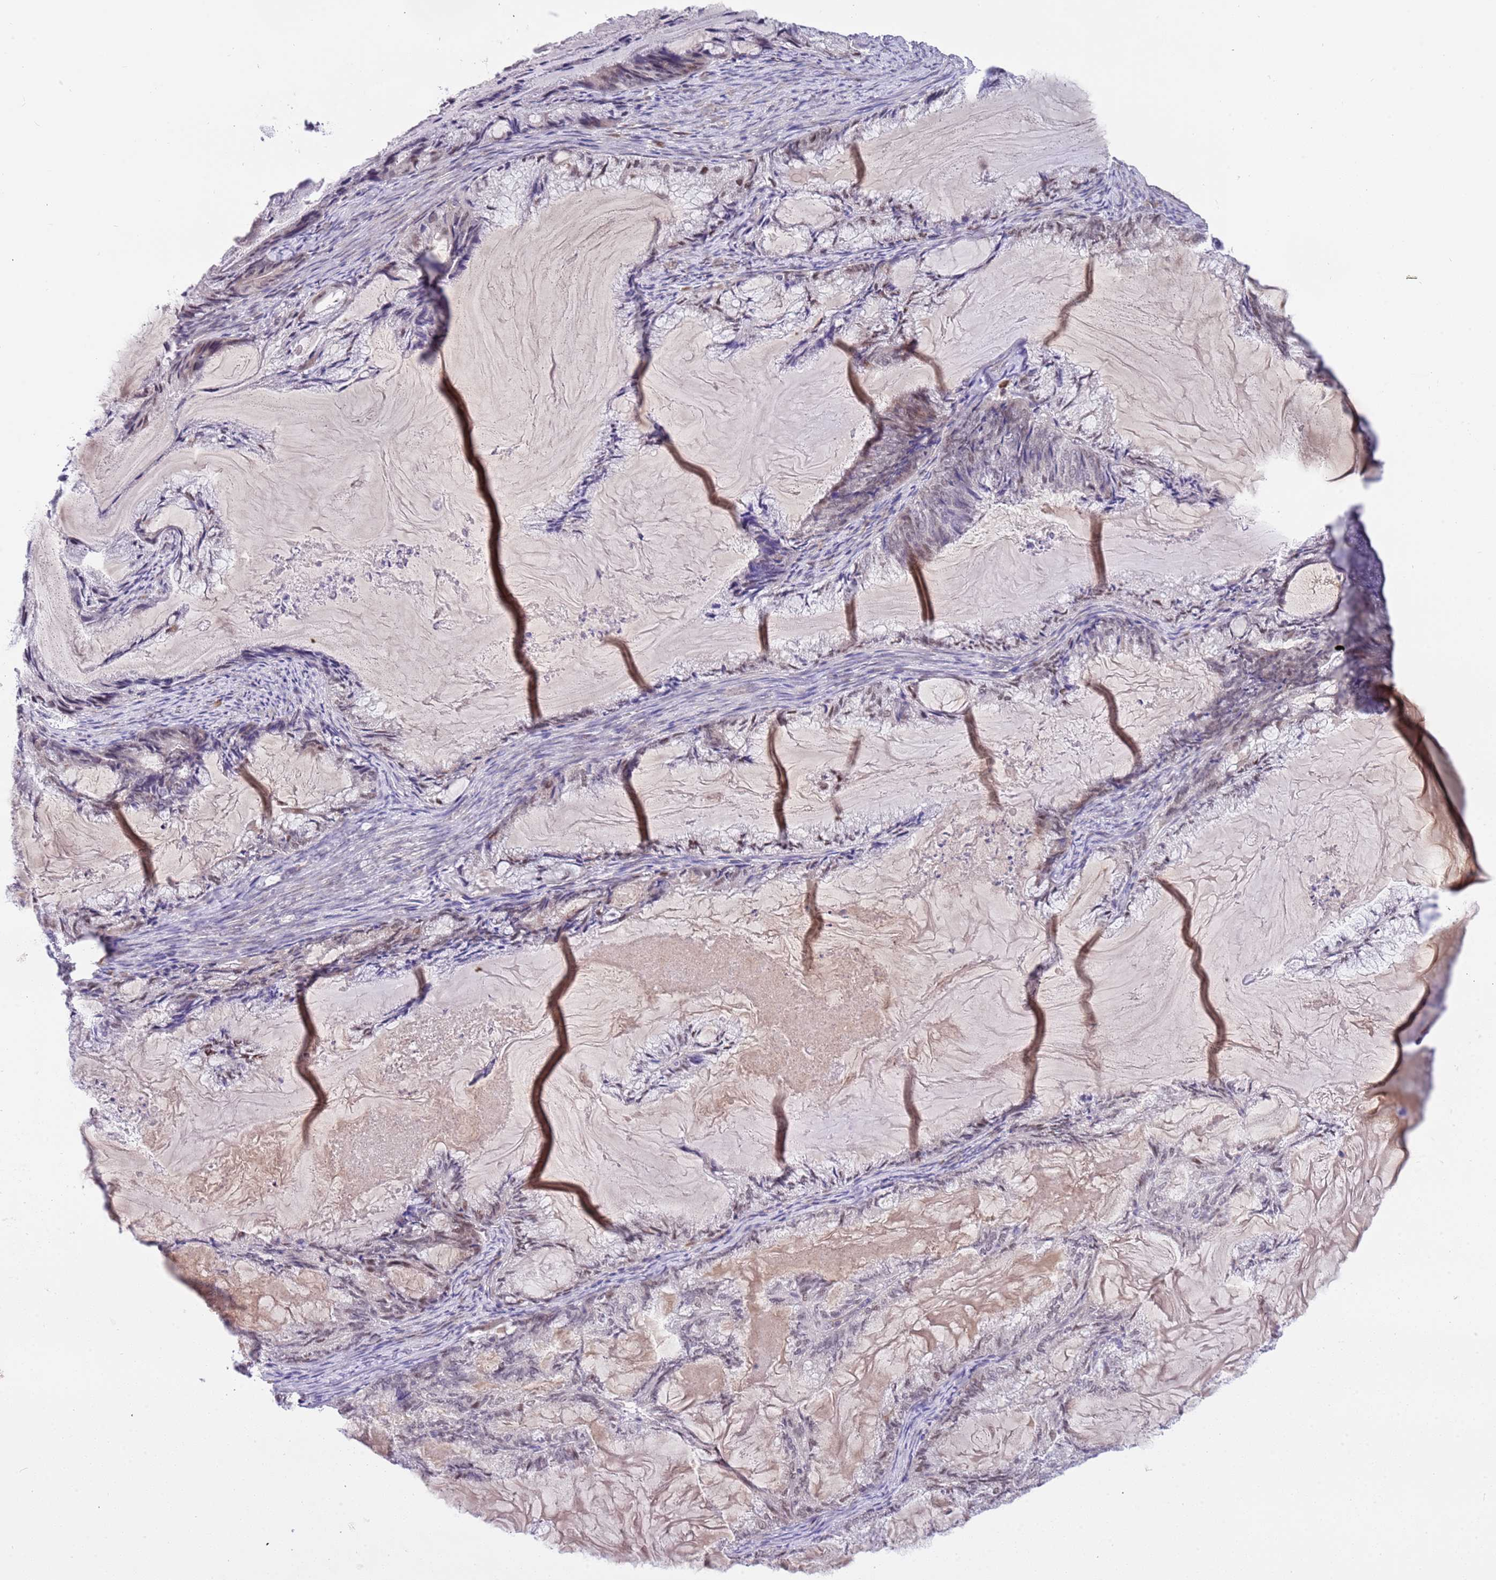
{"staining": {"intensity": "weak", "quantity": "<25%", "location": "nuclear"}, "tissue": "endometrial cancer", "cell_type": "Tumor cells", "image_type": "cancer", "snomed": [{"axis": "morphology", "description": "Adenocarcinoma, NOS"}, {"axis": "topography", "description": "Endometrium"}], "caption": "Image shows no significant protein expression in tumor cells of endometrial cancer (adenocarcinoma). (DAB IHC with hematoxylin counter stain).", "gene": "MAGEF1", "patient": {"sex": "female", "age": 86}}